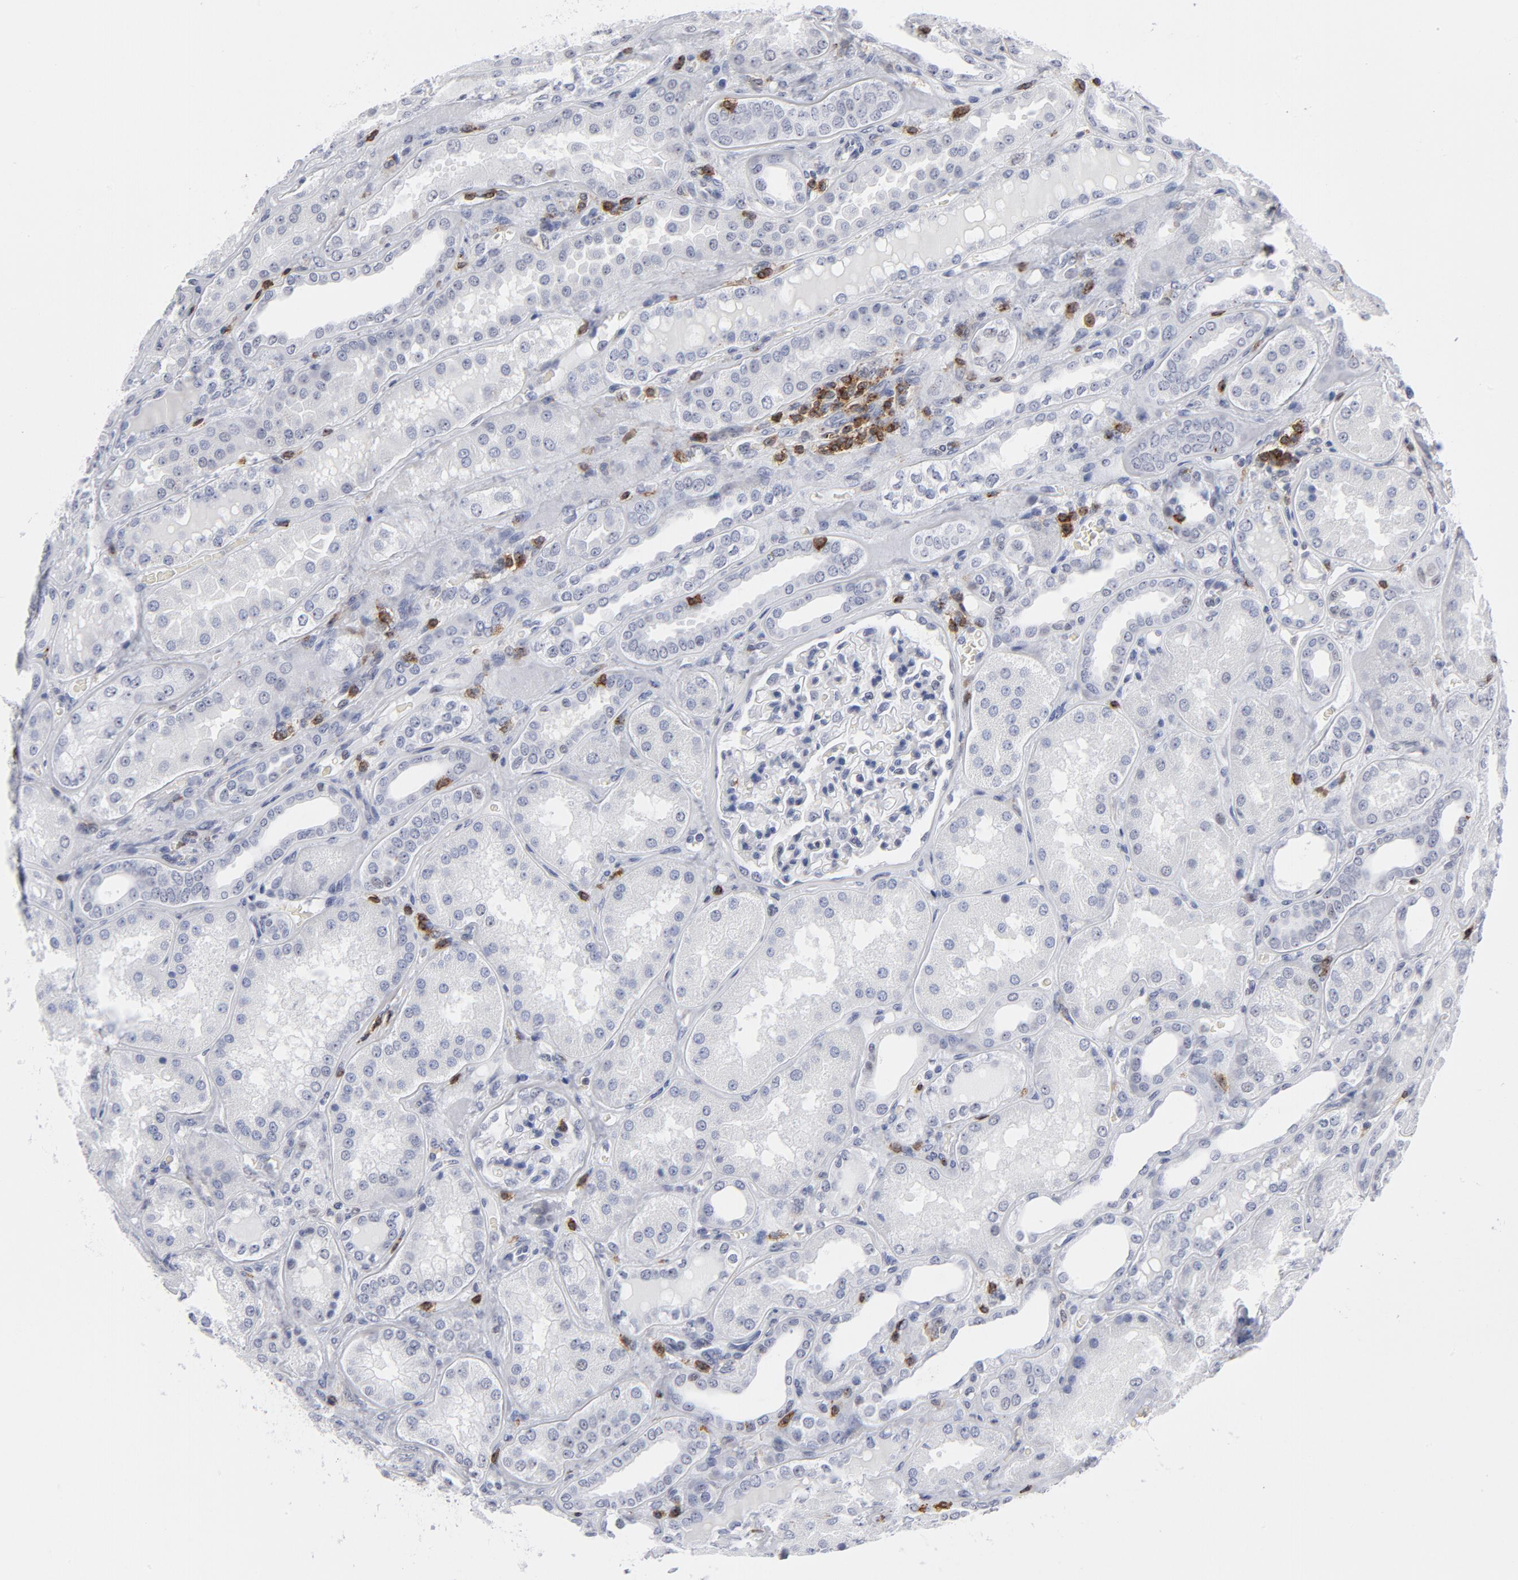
{"staining": {"intensity": "negative", "quantity": "none", "location": "none"}, "tissue": "kidney", "cell_type": "Cells in glomeruli", "image_type": "normal", "snomed": [{"axis": "morphology", "description": "Normal tissue, NOS"}, {"axis": "topography", "description": "Kidney"}], "caption": "Immunohistochemistry image of unremarkable kidney stained for a protein (brown), which displays no positivity in cells in glomeruli.", "gene": "CD2", "patient": {"sex": "female", "age": 56}}